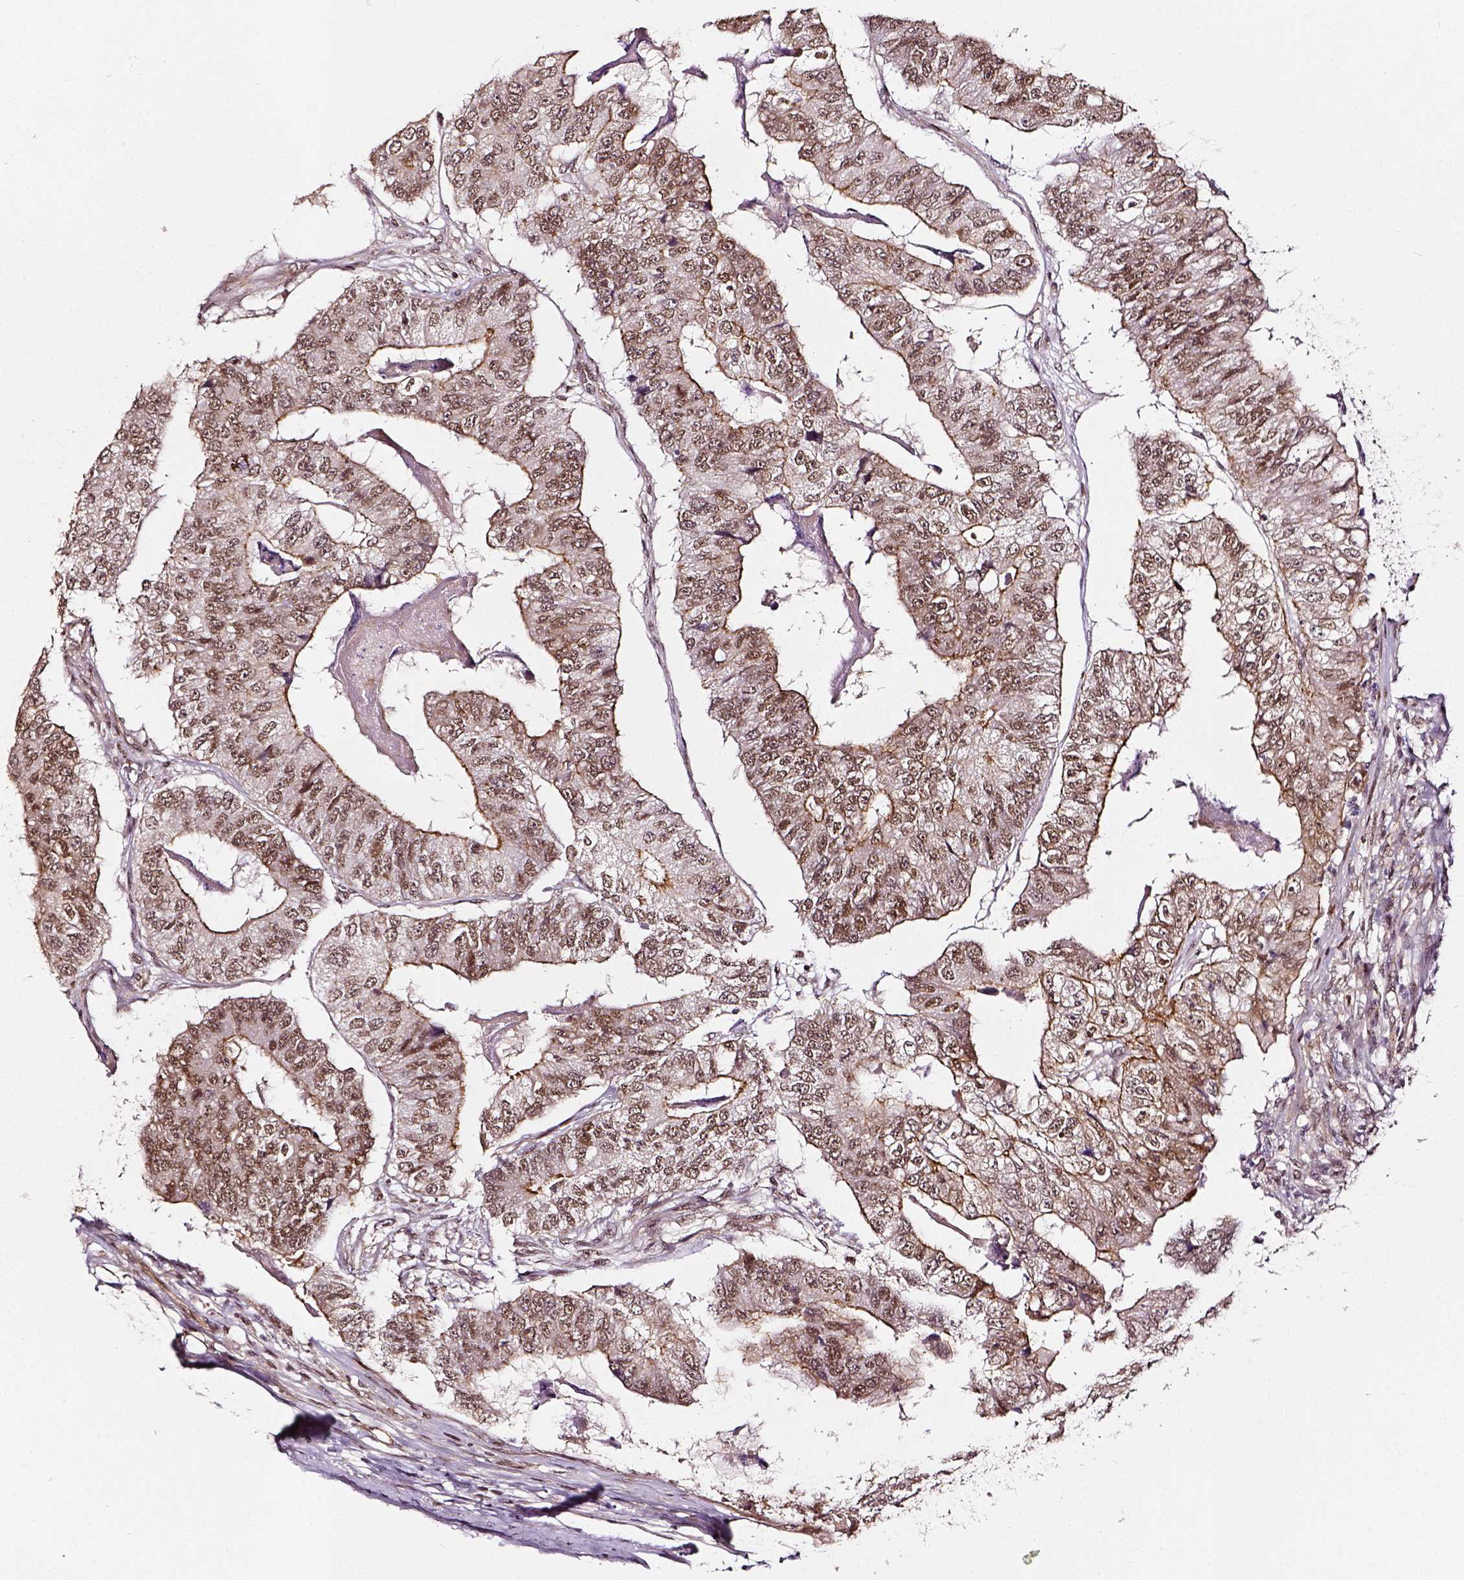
{"staining": {"intensity": "moderate", "quantity": "25%-75%", "location": "nuclear"}, "tissue": "colorectal cancer", "cell_type": "Tumor cells", "image_type": "cancer", "snomed": [{"axis": "morphology", "description": "Adenocarcinoma, NOS"}, {"axis": "topography", "description": "Colon"}], "caption": "Immunohistochemistry staining of colorectal adenocarcinoma, which shows medium levels of moderate nuclear staining in about 25%-75% of tumor cells indicating moderate nuclear protein positivity. The staining was performed using DAB (brown) for protein detection and nuclei were counterstained in hematoxylin (blue).", "gene": "NACC1", "patient": {"sex": "female", "age": 67}}